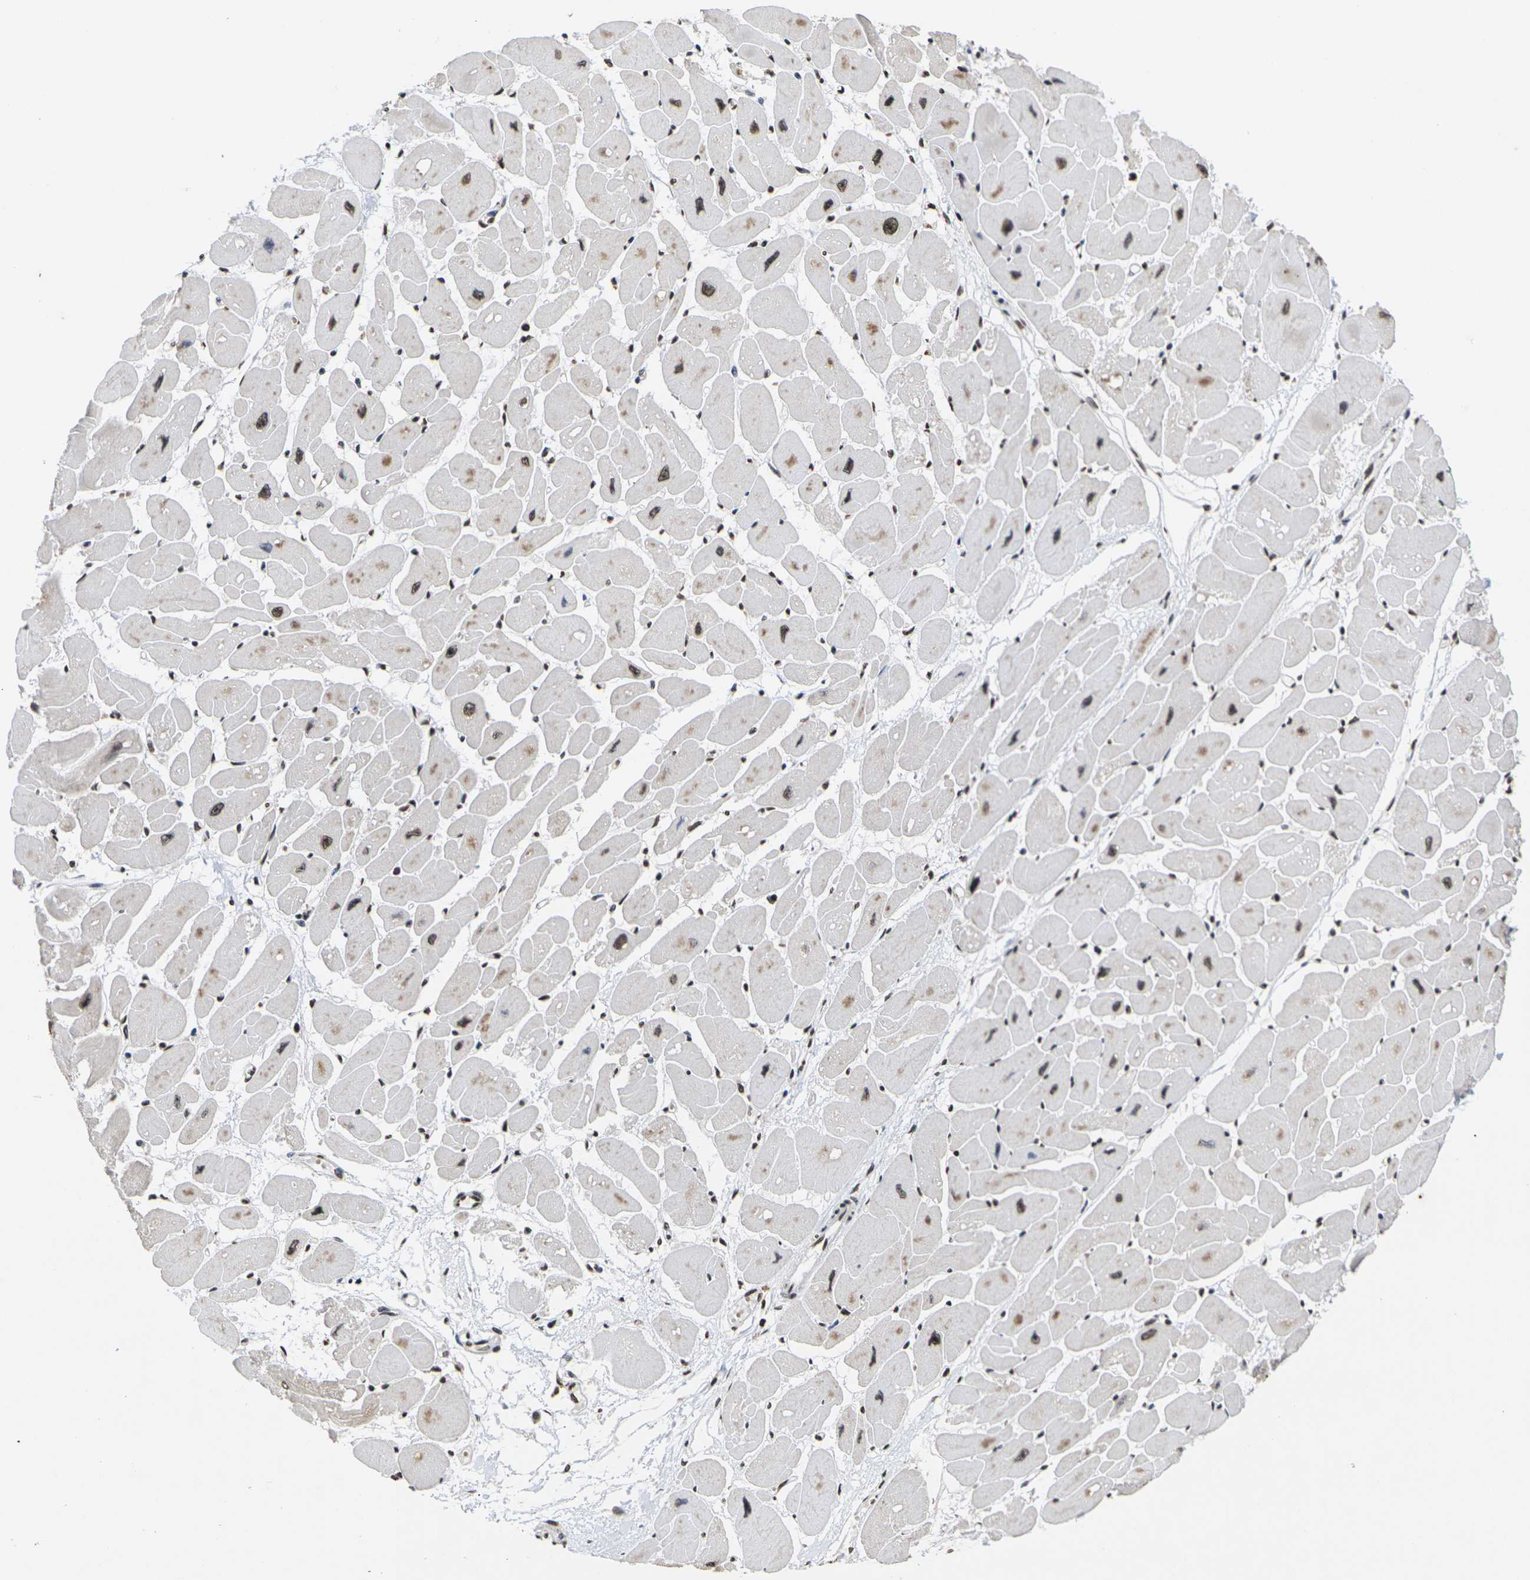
{"staining": {"intensity": "moderate", "quantity": ">75%", "location": "nuclear"}, "tissue": "heart muscle", "cell_type": "Cardiomyocytes", "image_type": "normal", "snomed": [{"axis": "morphology", "description": "Normal tissue, NOS"}, {"axis": "topography", "description": "Heart"}], "caption": "Immunohistochemistry of benign human heart muscle displays medium levels of moderate nuclear expression in approximately >75% of cardiomyocytes.", "gene": "ETV5", "patient": {"sex": "female", "age": 54}}